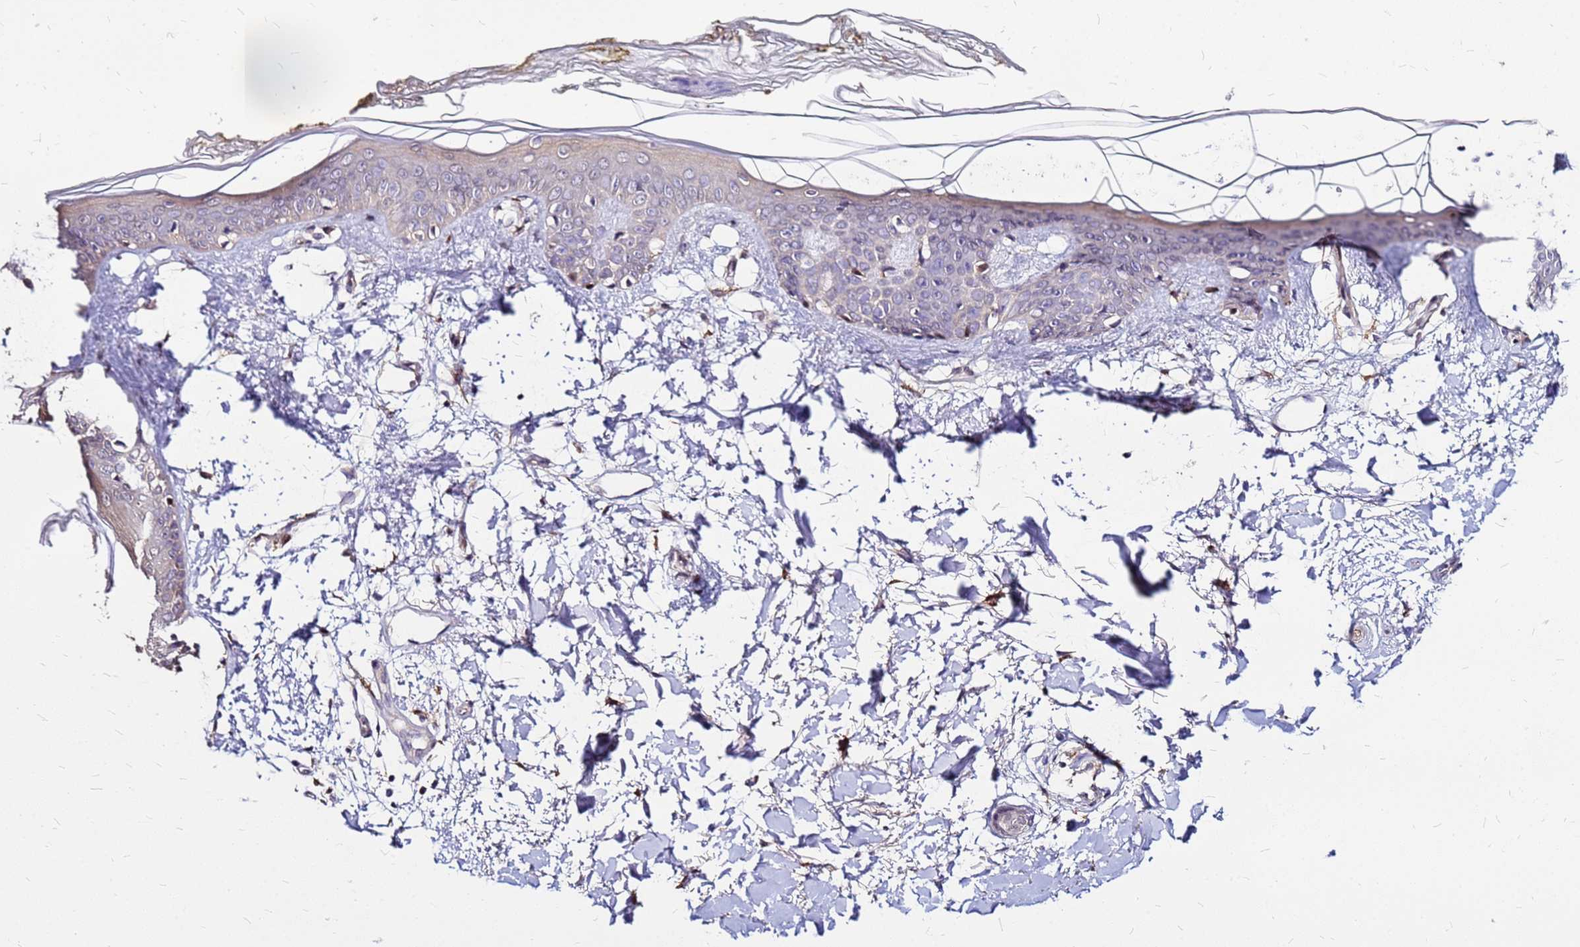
{"staining": {"intensity": "moderate", "quantity": ">75%", "location": "cytoplasmic/membranous,nuclear"}, "tissue": "skin", "cell_type": "Fibroblasts", "image_type": "normal", "snomed": [{"axis": "morphology", "description": "Normal tissue, NOS"}, {"axis": "topography", "description": "Skin"}], "caption": "An IHC photomicrograph of benign tissue is shown. Protein staining in brown shows moderate cytoplasmic/membranous,nuclear positivity in skin within fibroblasts. The staining was performed using DAB (3,3'-diaminobenzidine), with brown indicating positive protein expression. Nuclei are stained blue with hematoxylin.", "gene": "ARHGEF35", "patient": {"sex": "female", "age": 34}}